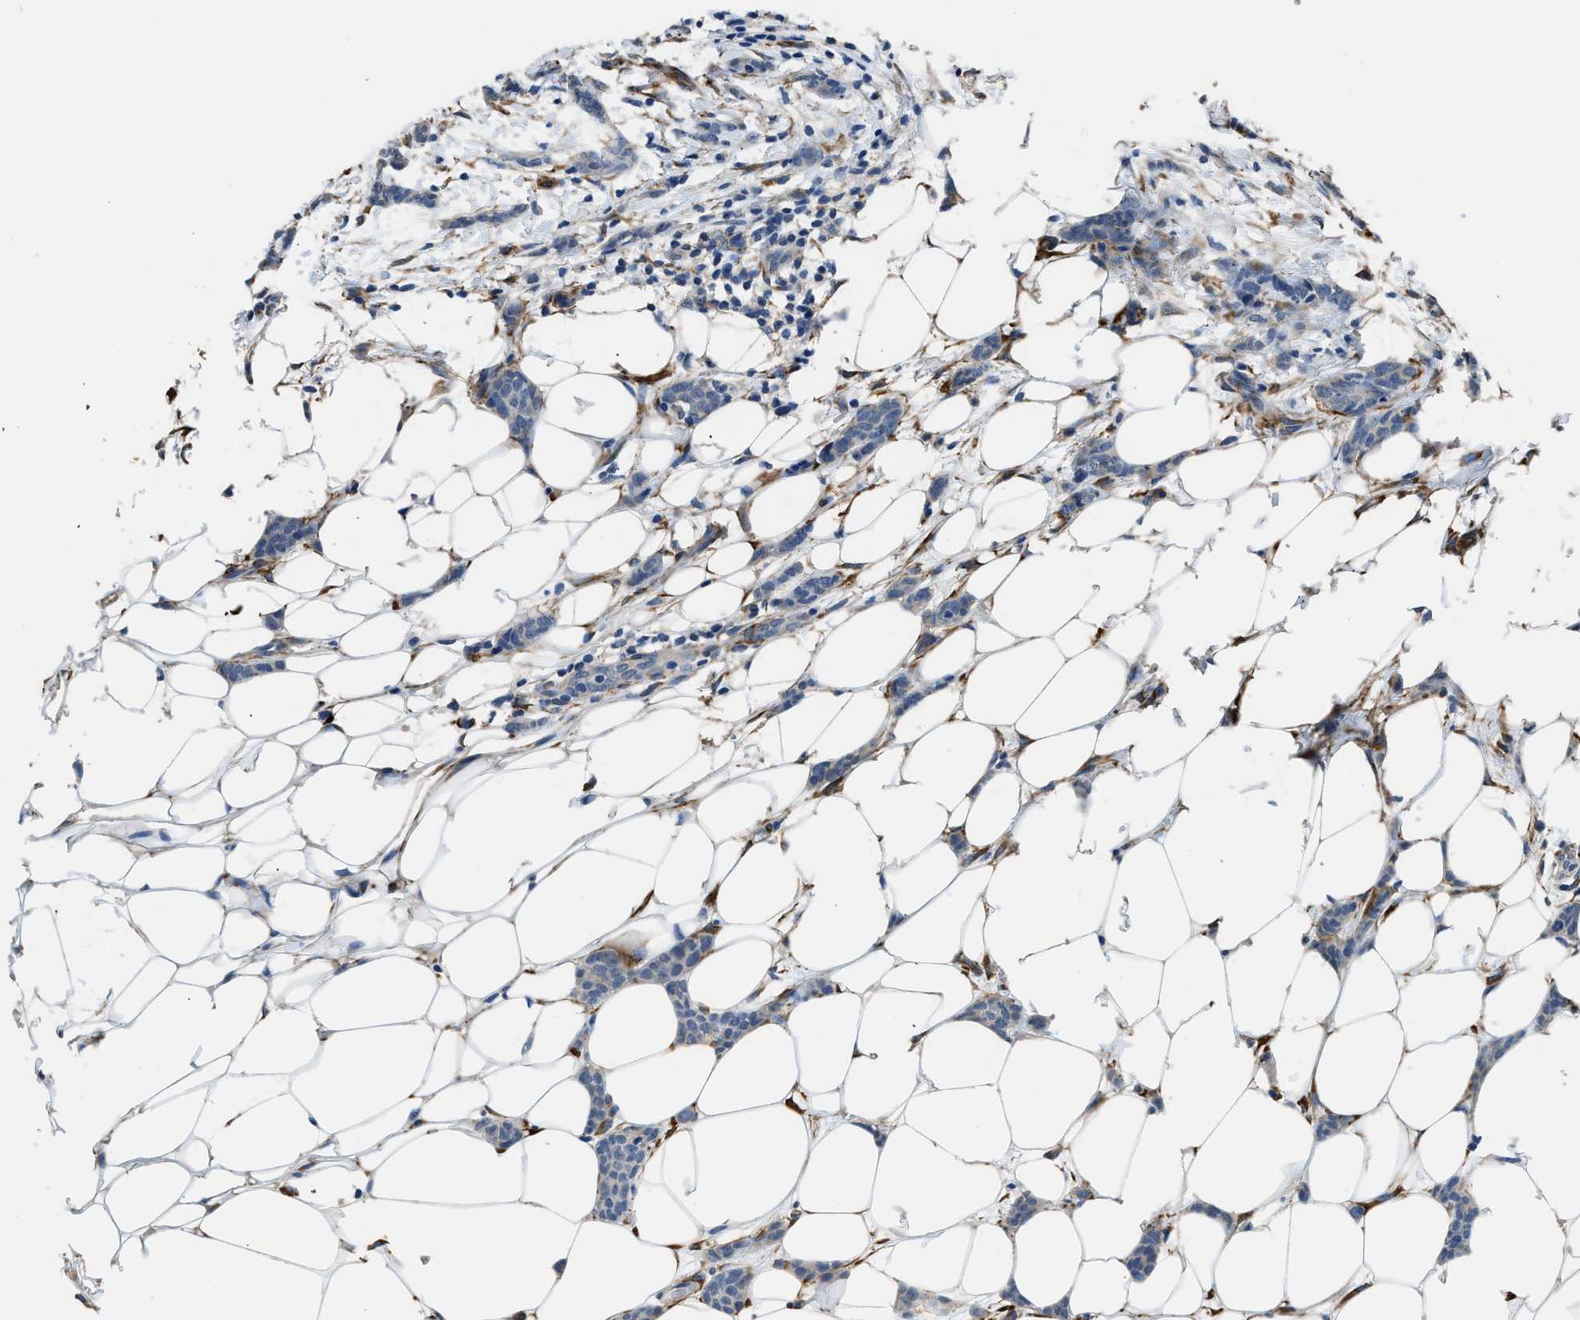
{"staining": {"intensity": "negative", "quantity": "none", "location": "none"}, "tissue": "breast cancer", "cell_type": "Tumor cells", "image_type": "cancer", "snomed": [{"axis": "morphology", "description": "Lobular carcinoma"}, {"axis": "topography", "description": "Skin"}, {"axis": "topography", "description": "Breast"}], "caption": "This is an immunohistochemistry micrograph of lobular carcinoma (breast). There is no positivity in tumor cells.", "gene": "ZSWIM5", "patient": {"sex": "female", "age": 46}}